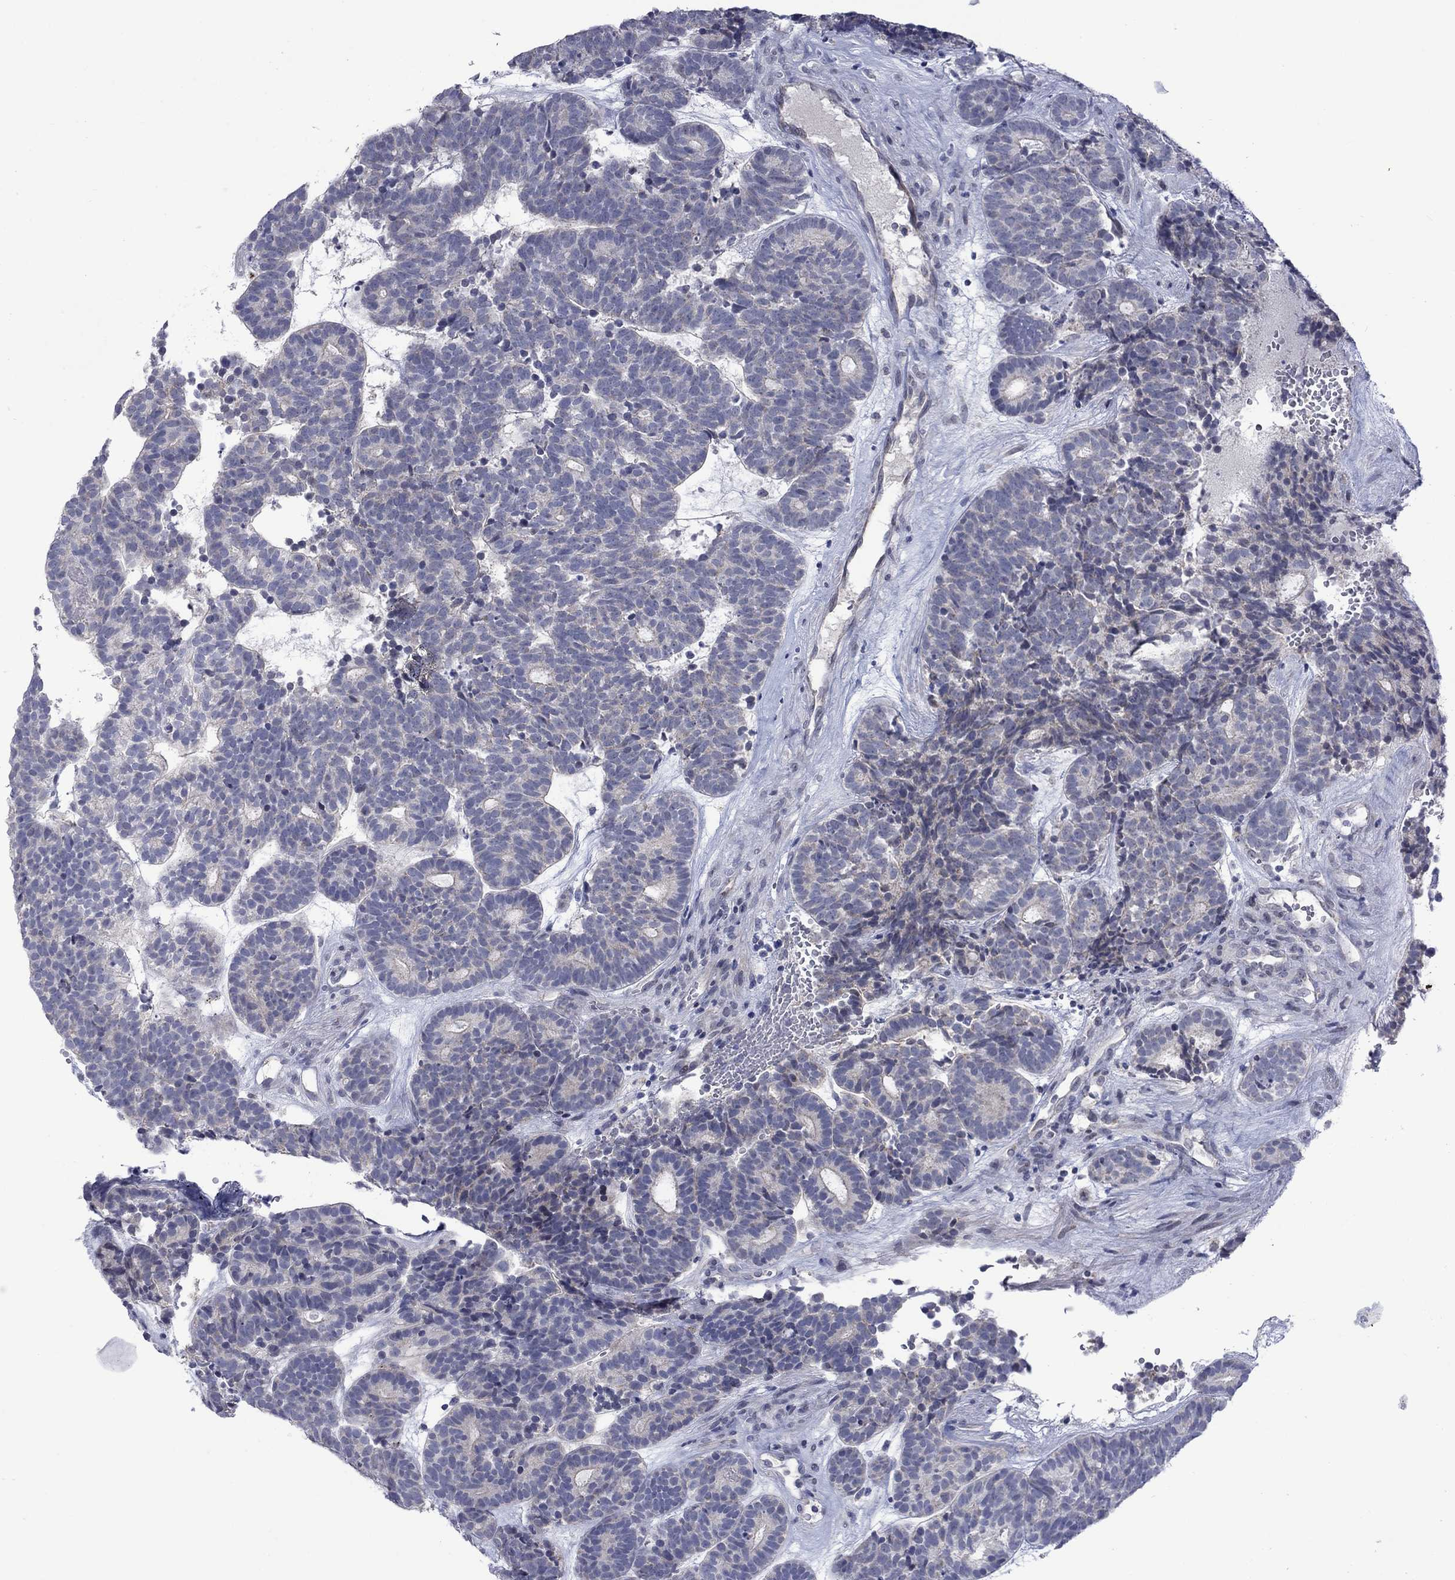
{"staining": {"intensity": "negative", "quantity": "none", "location": "none"}, "tissue": "head and neck cancer", "cell_type": "Tumor cells", "image_type": "cancer", "snomed": [{"axis": "morphology", "description": "Adenocarcinoma, NOS"}, {"axis": "topography", "description": "Head-Neck"}], "caption": "Tumor cells show no significant positivity in head and neck adenocarcinoma.", "gene": "KCNJ16", "patient": {"sex": "female", "age": 81}}